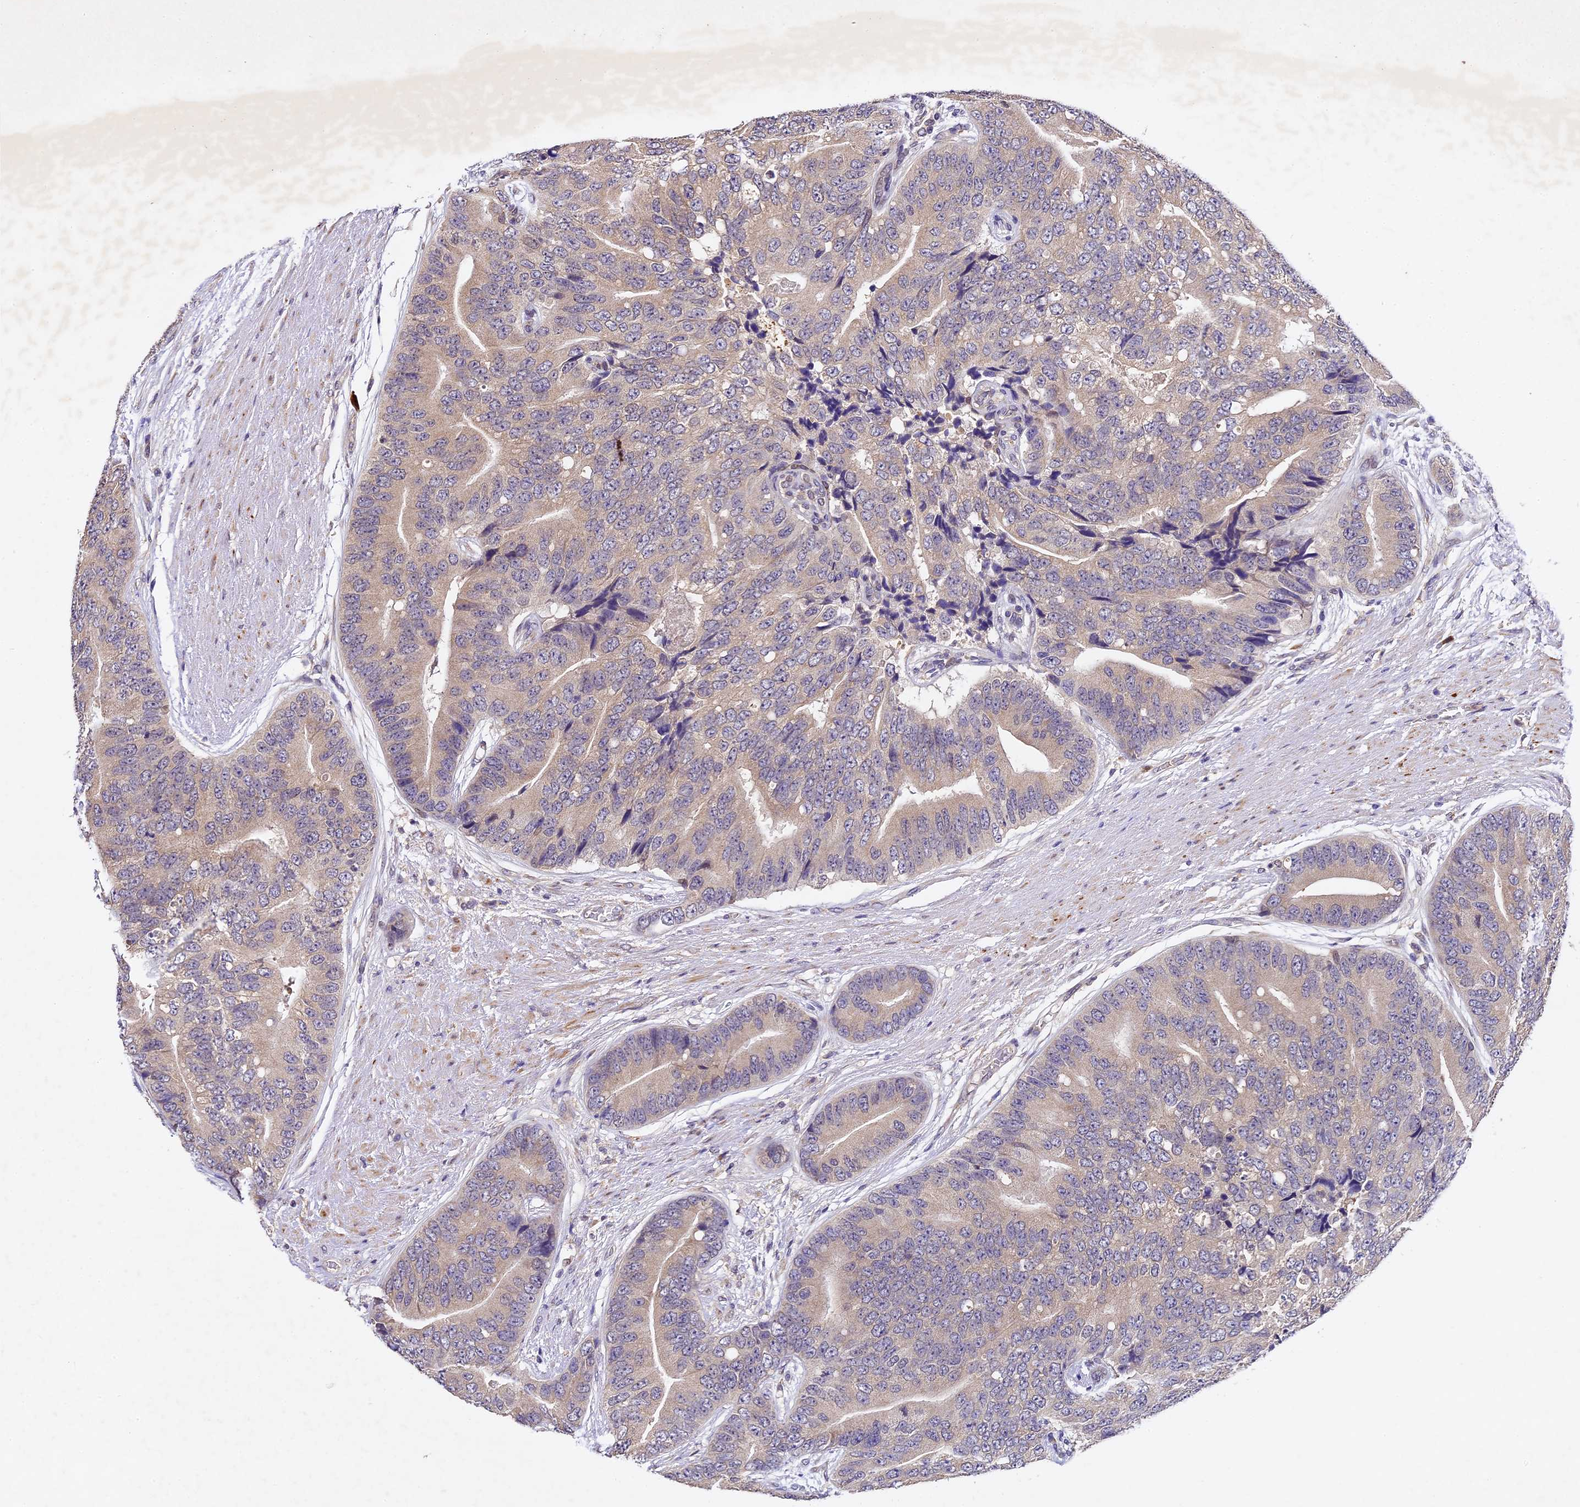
{"staining": {"intensity": "negative", "quantity": "none", "location": "none"}, "tissue": "prostate cancer", "cell_type": "Tumor cells", "image_type": "cancer", "snomed": [{"axis": "morphology", "description": "Adenocarcinoma, High grade"}, {"axis": "topography", "description": "Prostate"}], "caption": "High-grade adenocarcinoma (prostate) stained for a protein using immunohistochemistry (IHC) reveals no staining tumor cells.", "gene": "TMEM39B", "patient": {"sex": "male", "age": 70}}